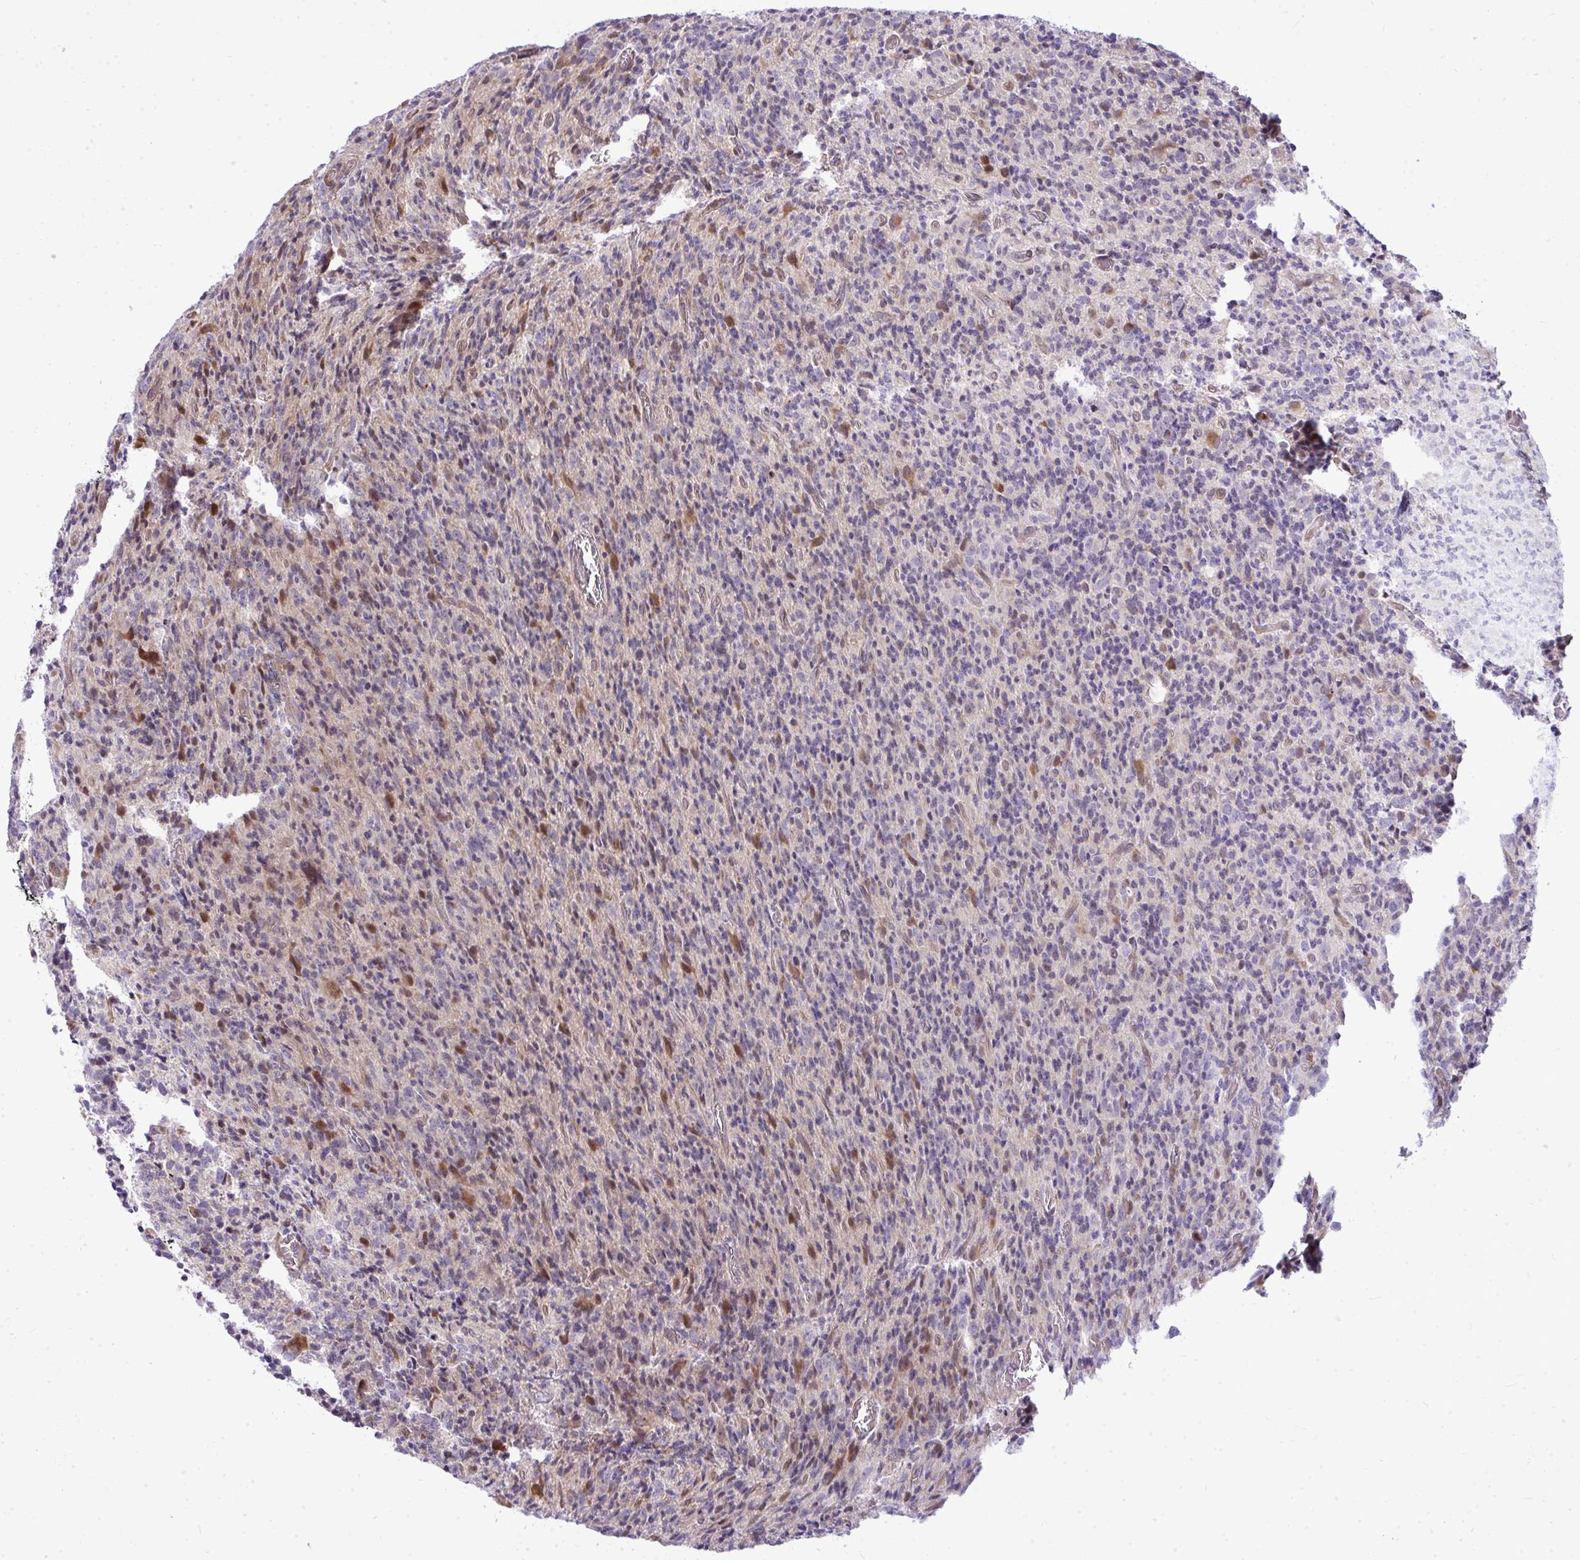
{"staining": {"intensity": "moderate", "quantity": "<25%", "location": "cytoplasmic/membranous,nuclear"}, "tissue": "glioma", "cell_type": "Tumor cells", "image_type": "cancer", "snomed": [{"axis": "morphology", "description": "Glioma, malignant, High grade"}, {"axis": "topography", "description": "Brain"}], "caption": "The immunohistochemical stain labels moderate cytoplasmic/membranous and nuclear staining in tumor cells of malignant high-grade glioma tissue.", "gene": "ZSCAN9", "patient": {"sex": "male", "age": 76}}